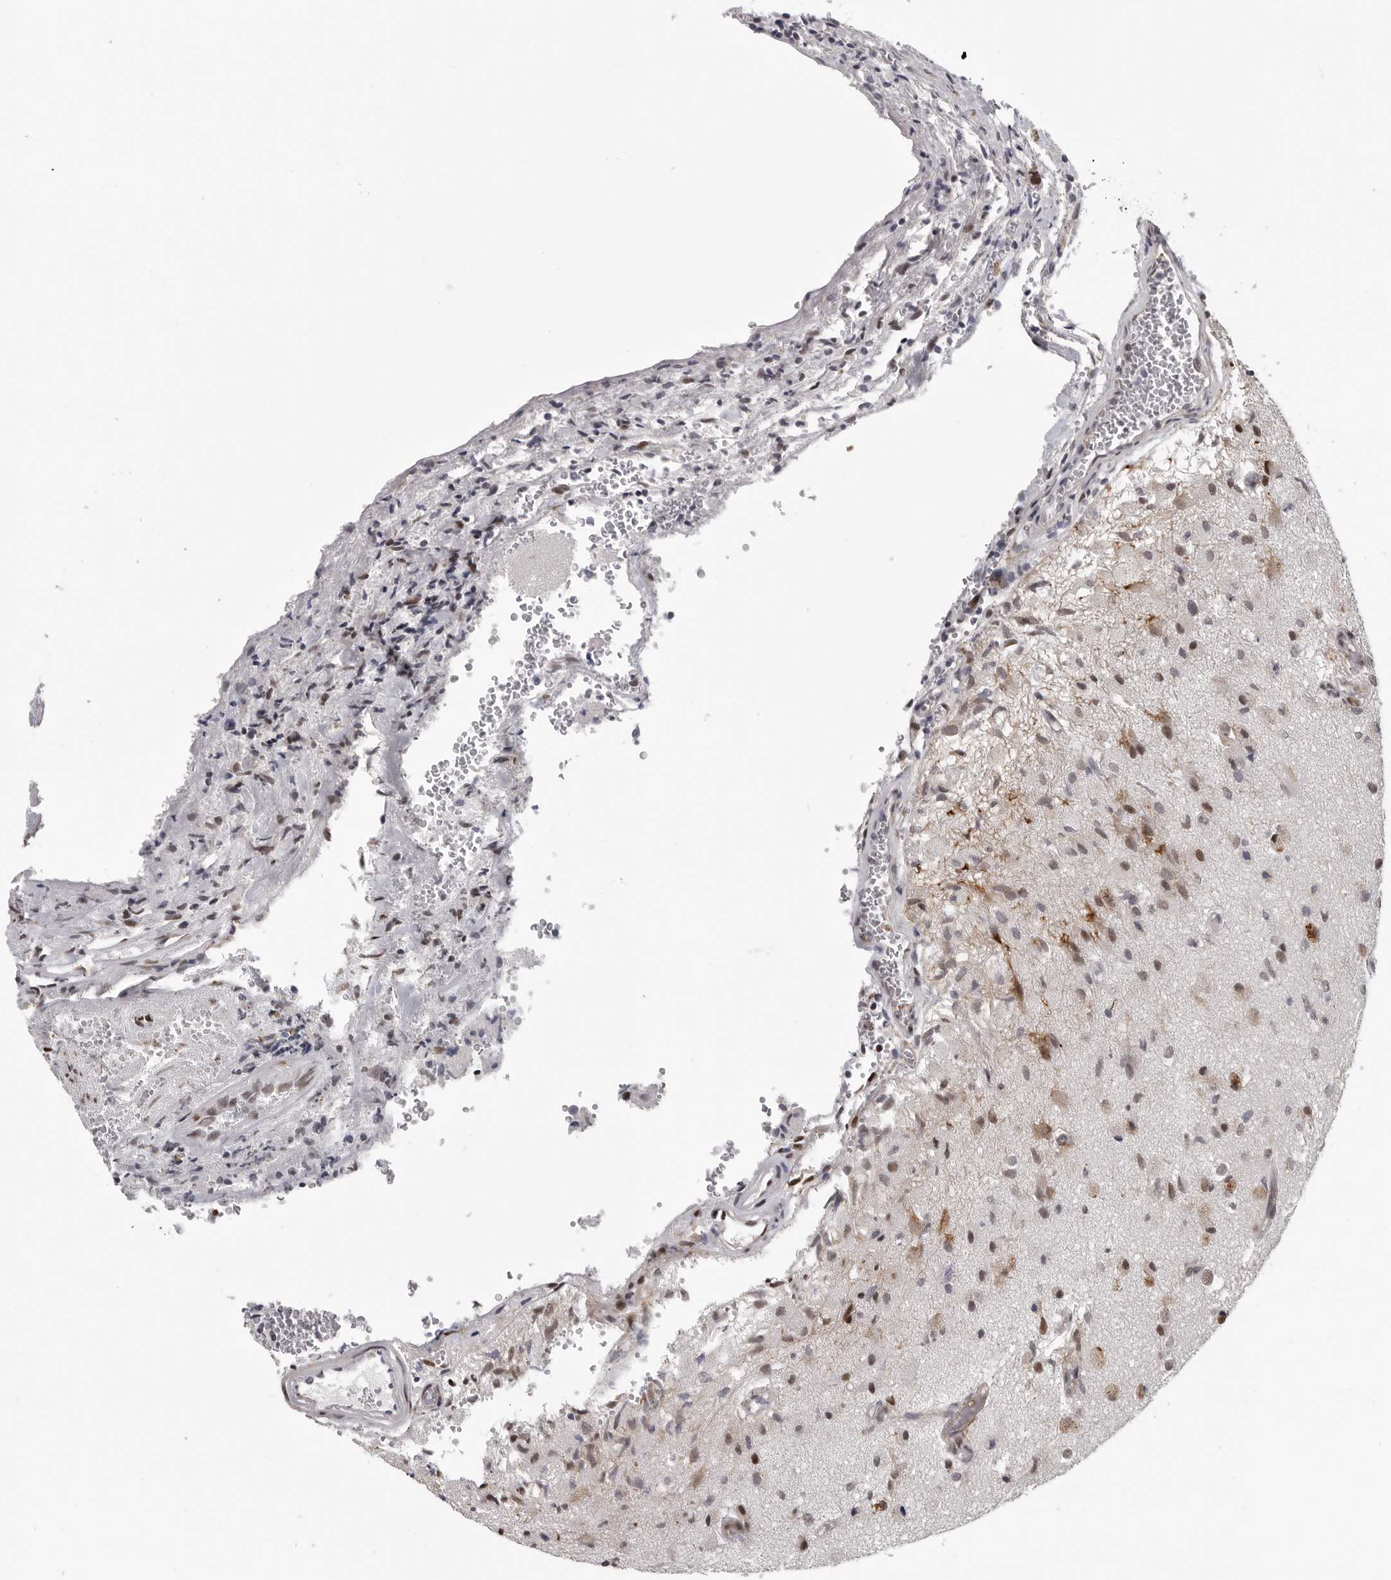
{"staining": {"intensity": "moderate", "quantity": "<25%", "location": "cytoplasmic/membranous,nuclear"}, "tissue": "glioma", "cell_type": "Tumor cells", "image_type": "cancer", "snomed": [{"axis": "morphology", "description": "Normal tissue, NOS"}, {"axis": "morphology", "description": "Glioma, malignant, High grade"}, {"axis": "topography", "description": "Cerebral cortex"}], "caption": "A histopathology image of glioma stained for a protein displays moderate cytoplasmic/membranous and nuclear brown staining in tumor cells.", "gene": "RALGPS2", "patient": {"sex": "male", "age": 77}}